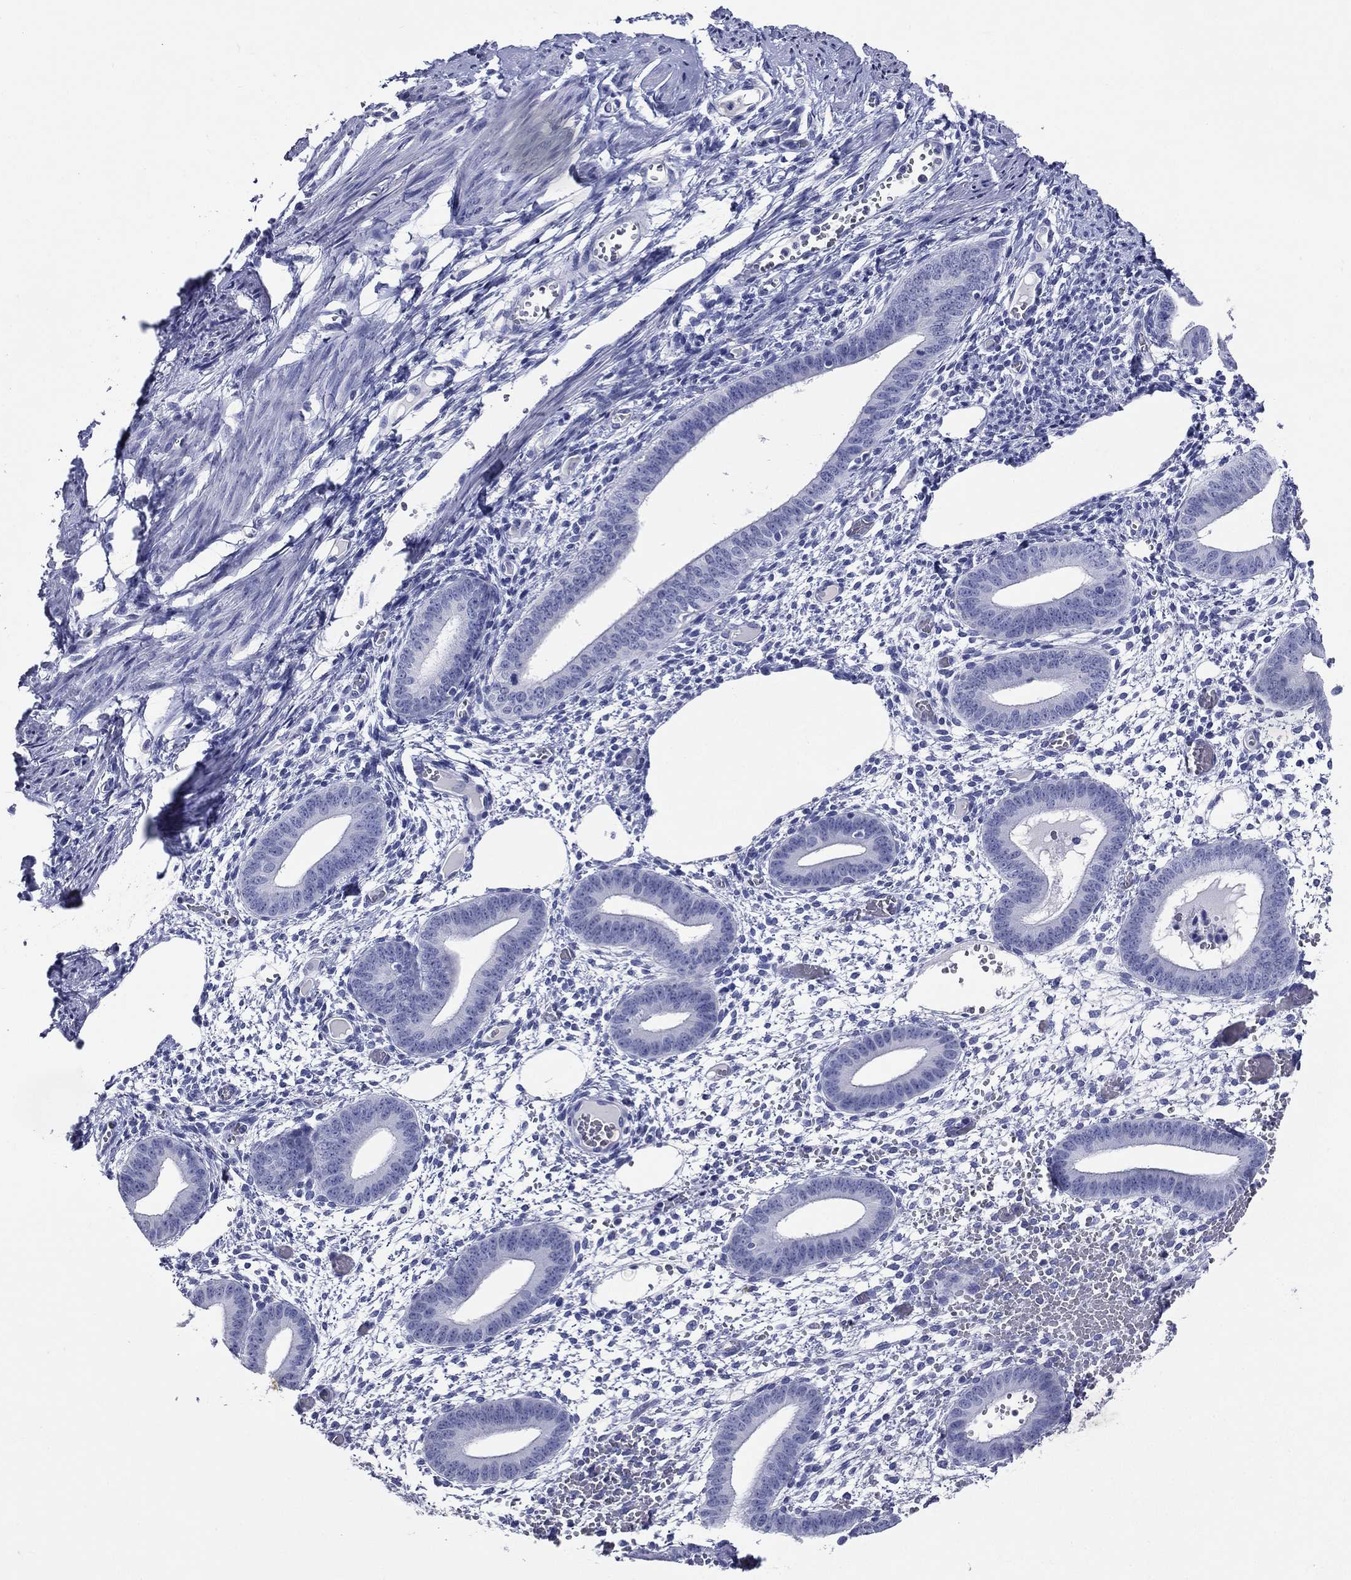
{"staining": {"intensity": "negative", "quantity": "none", "location": "none"}, "tissue": "endometrium", "cell_type": "Cells in endometrial stroma", "image_type": "normal", "snomed": [{"axis": "morphology", "description": "Normal tissue, NOS"}, {"axis": "topography", "description": "Endometrium"}], "caption": "Cells in endometrial stroma show no significant staining in normal endometrium. Brightfield microscopy of IHC stained with DAB (brown) and hematoxylin (blue), captured at high magnification.", "gene": "ACE2", "patient": {"sex": "female", "age": 42}}